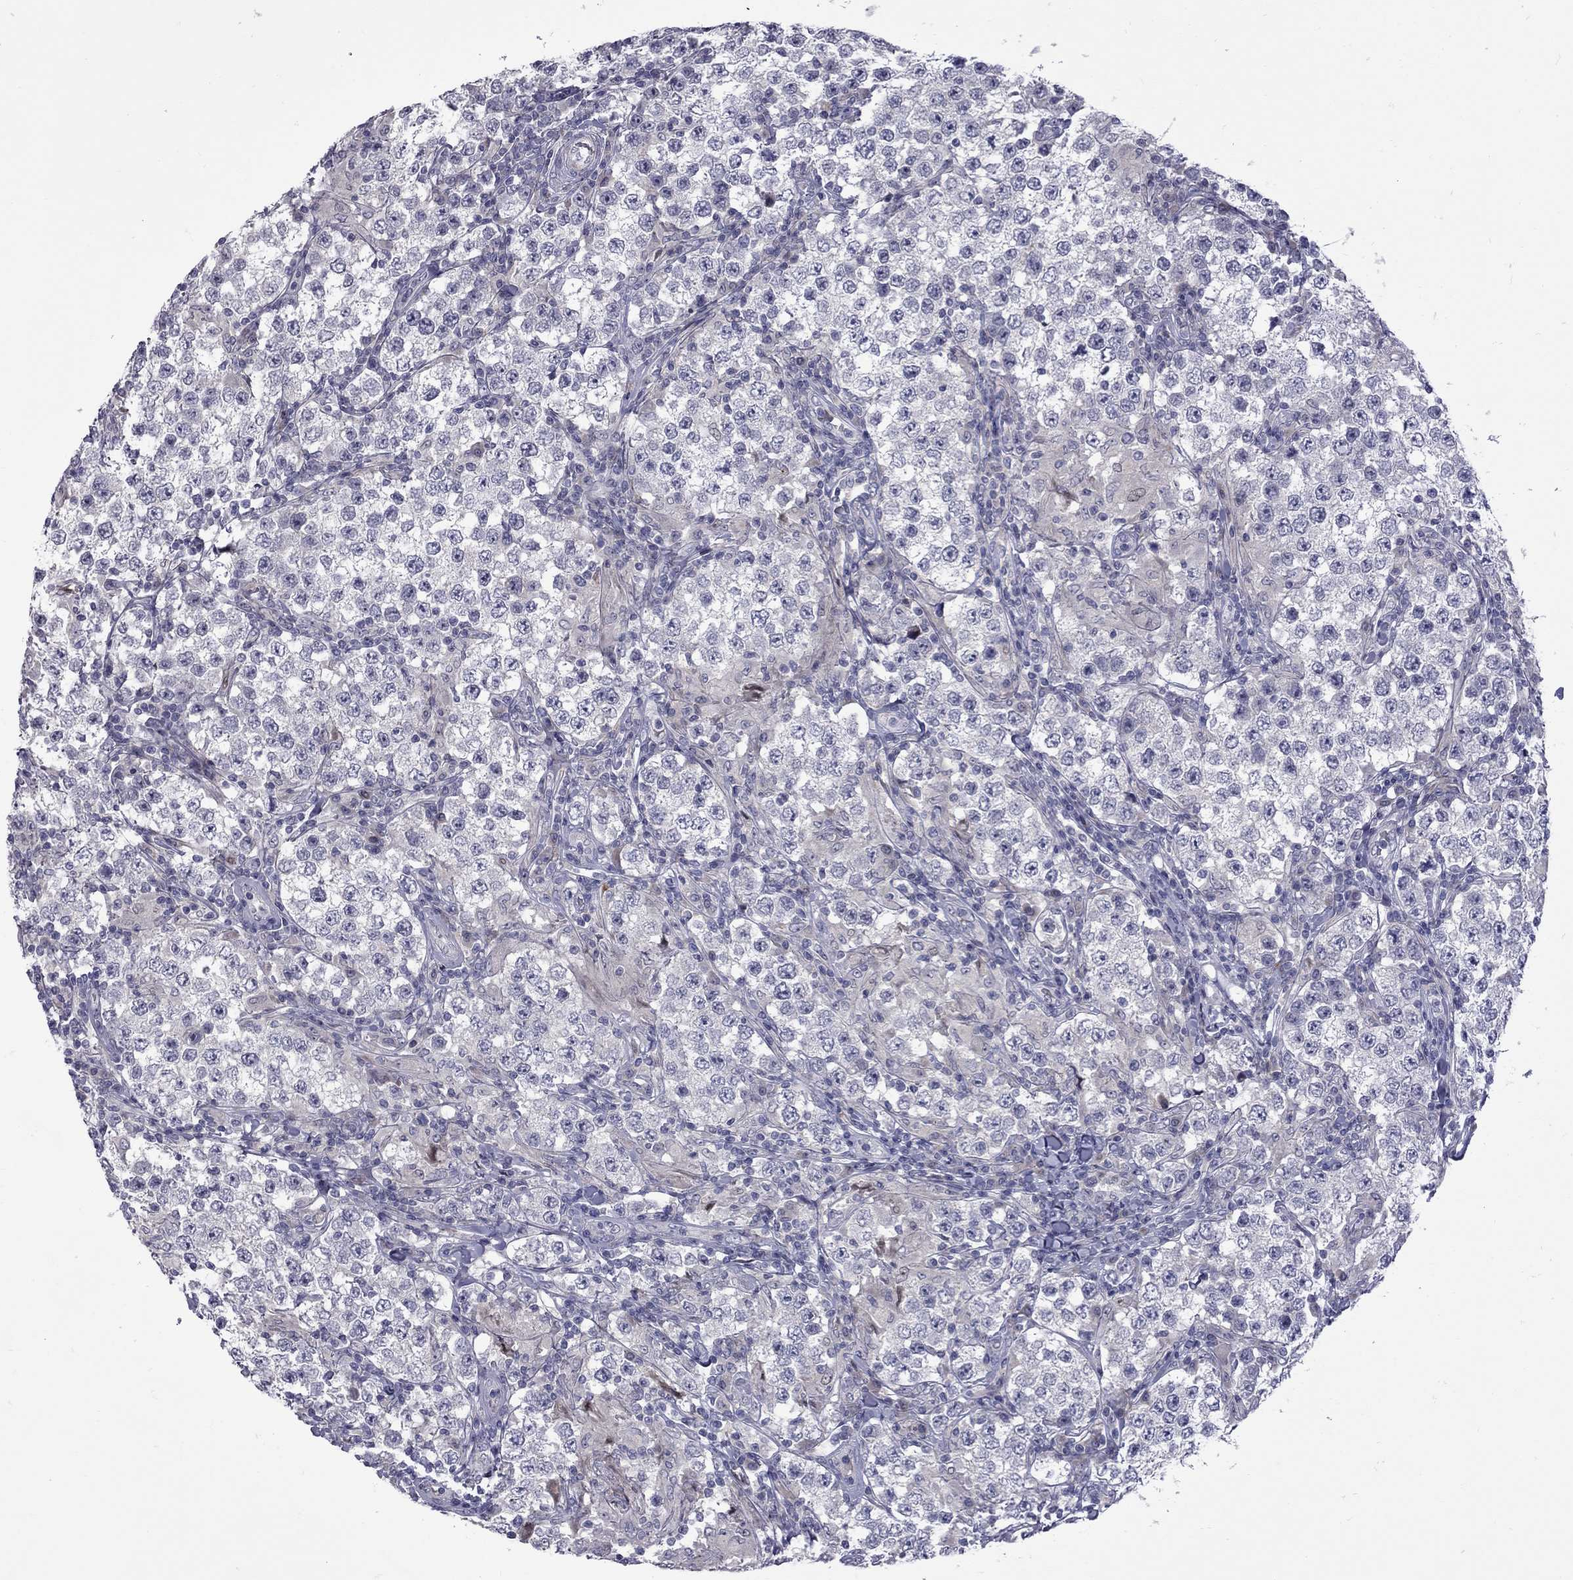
{"staining": {"intensity": "negative", "quantity": "none", "location": "none"}, "tissue": "testis cancer", "cell_type": "Tumor cells", "image_type": "cancer", "snomed": [{"axis": "morphology", "description": "Seminoma, NOS"}, {"axis": "morphology", "description": "Carcinoma, Embryonal, NOS"}, {"axis": "topography", "description": "Testis"}], "caption": "Immunohistochemistry micrograph of human testis cancer stained for a protein (brown), which exhibits no expression in tumor cells.", "gene": "NRARP", "patient": {"sex": "male", "age": 41}}